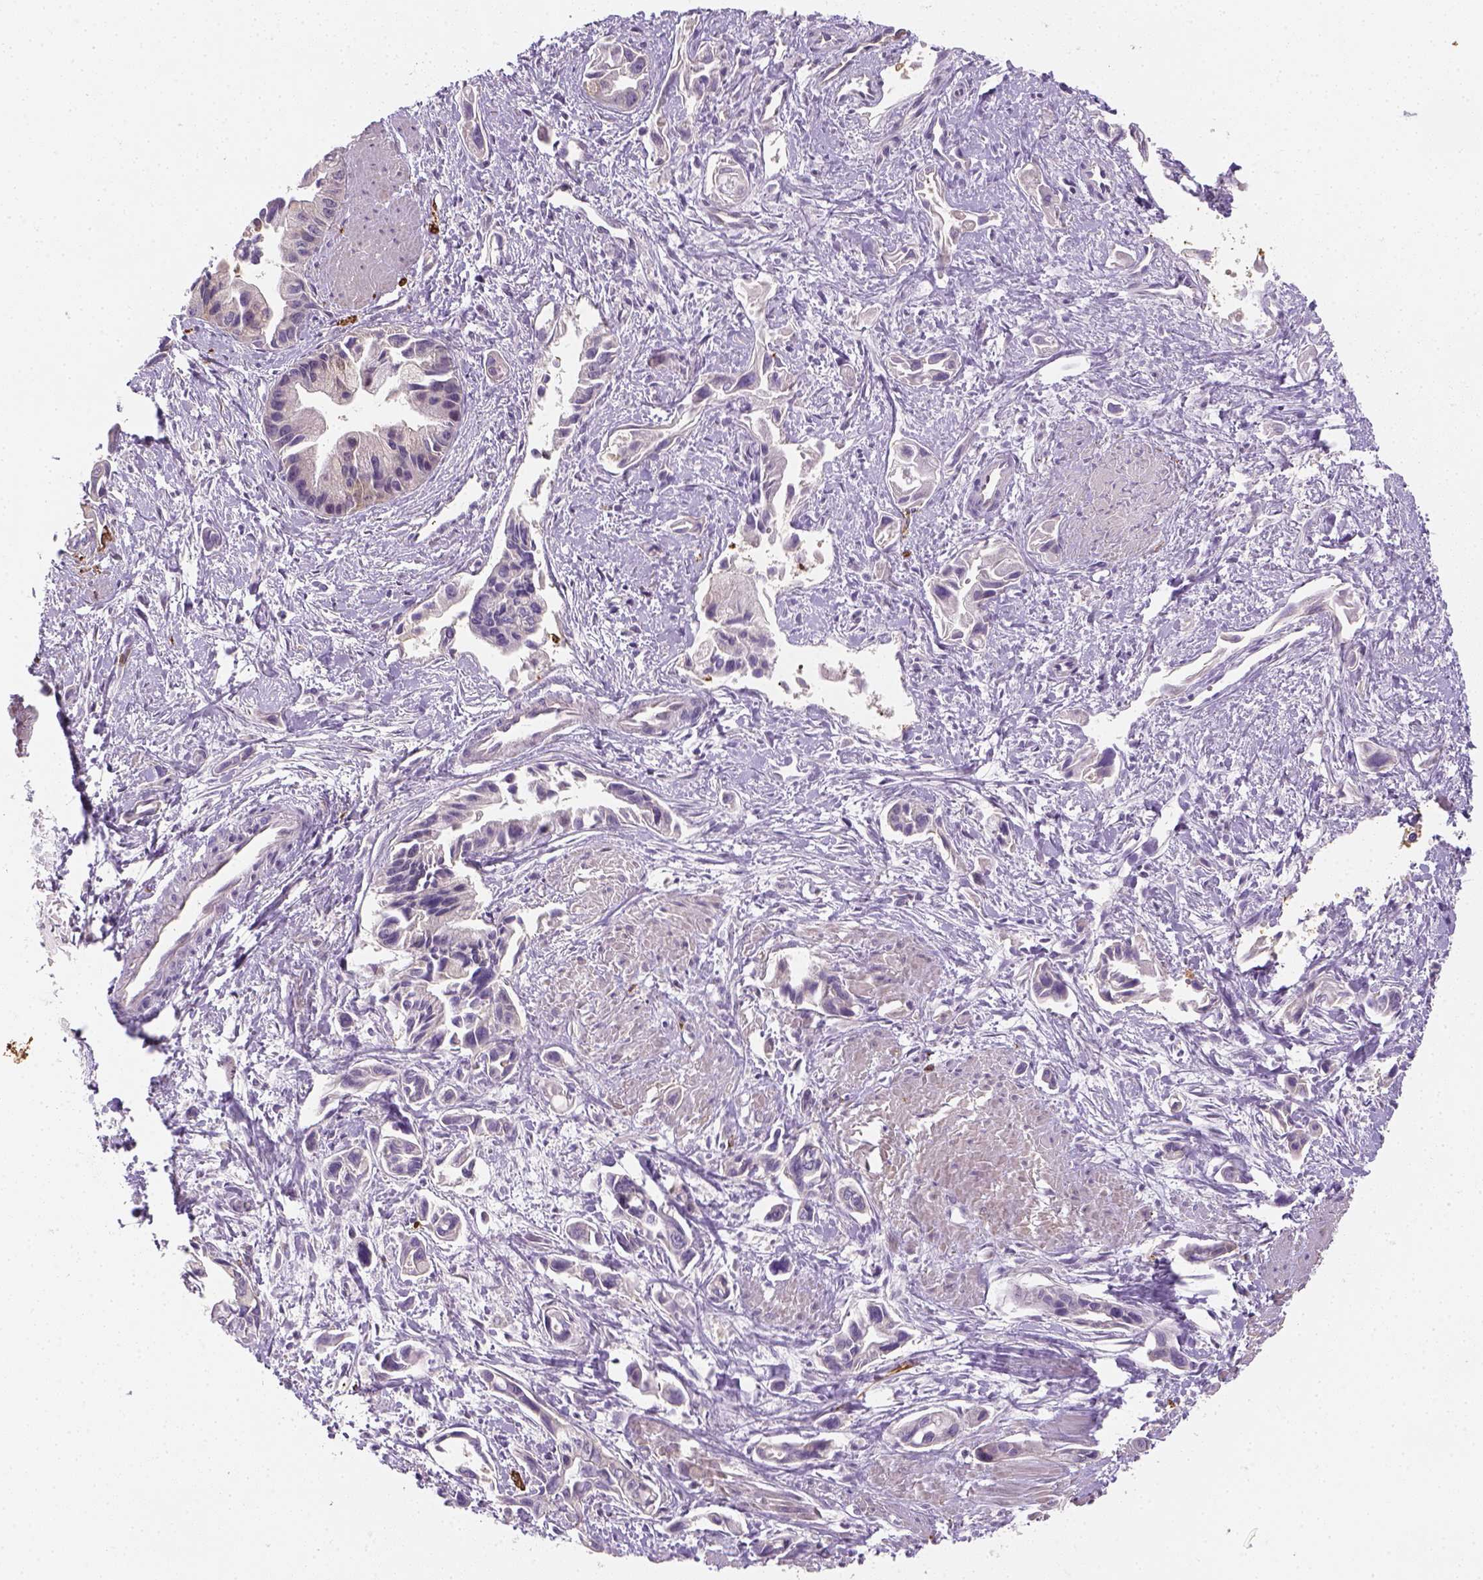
{"staining": {"intensity": "negative", "quantity": "none", "location": "none"}, "tissue": "pancreatic cancer", "cell_type": "Tumor cells", "image_type": "cancer", "snomed": [{"axis": "morphology", "description": "Adenocarcinoma, NOS"}, {"axis": "topography", "description": "Pancreas"}], "caption": "Tumor cells show no significant positivity in adenocarcinoma (pancreatic).", "gene": "CACNB1", "patient": {"sex": "female", "age": 61}}